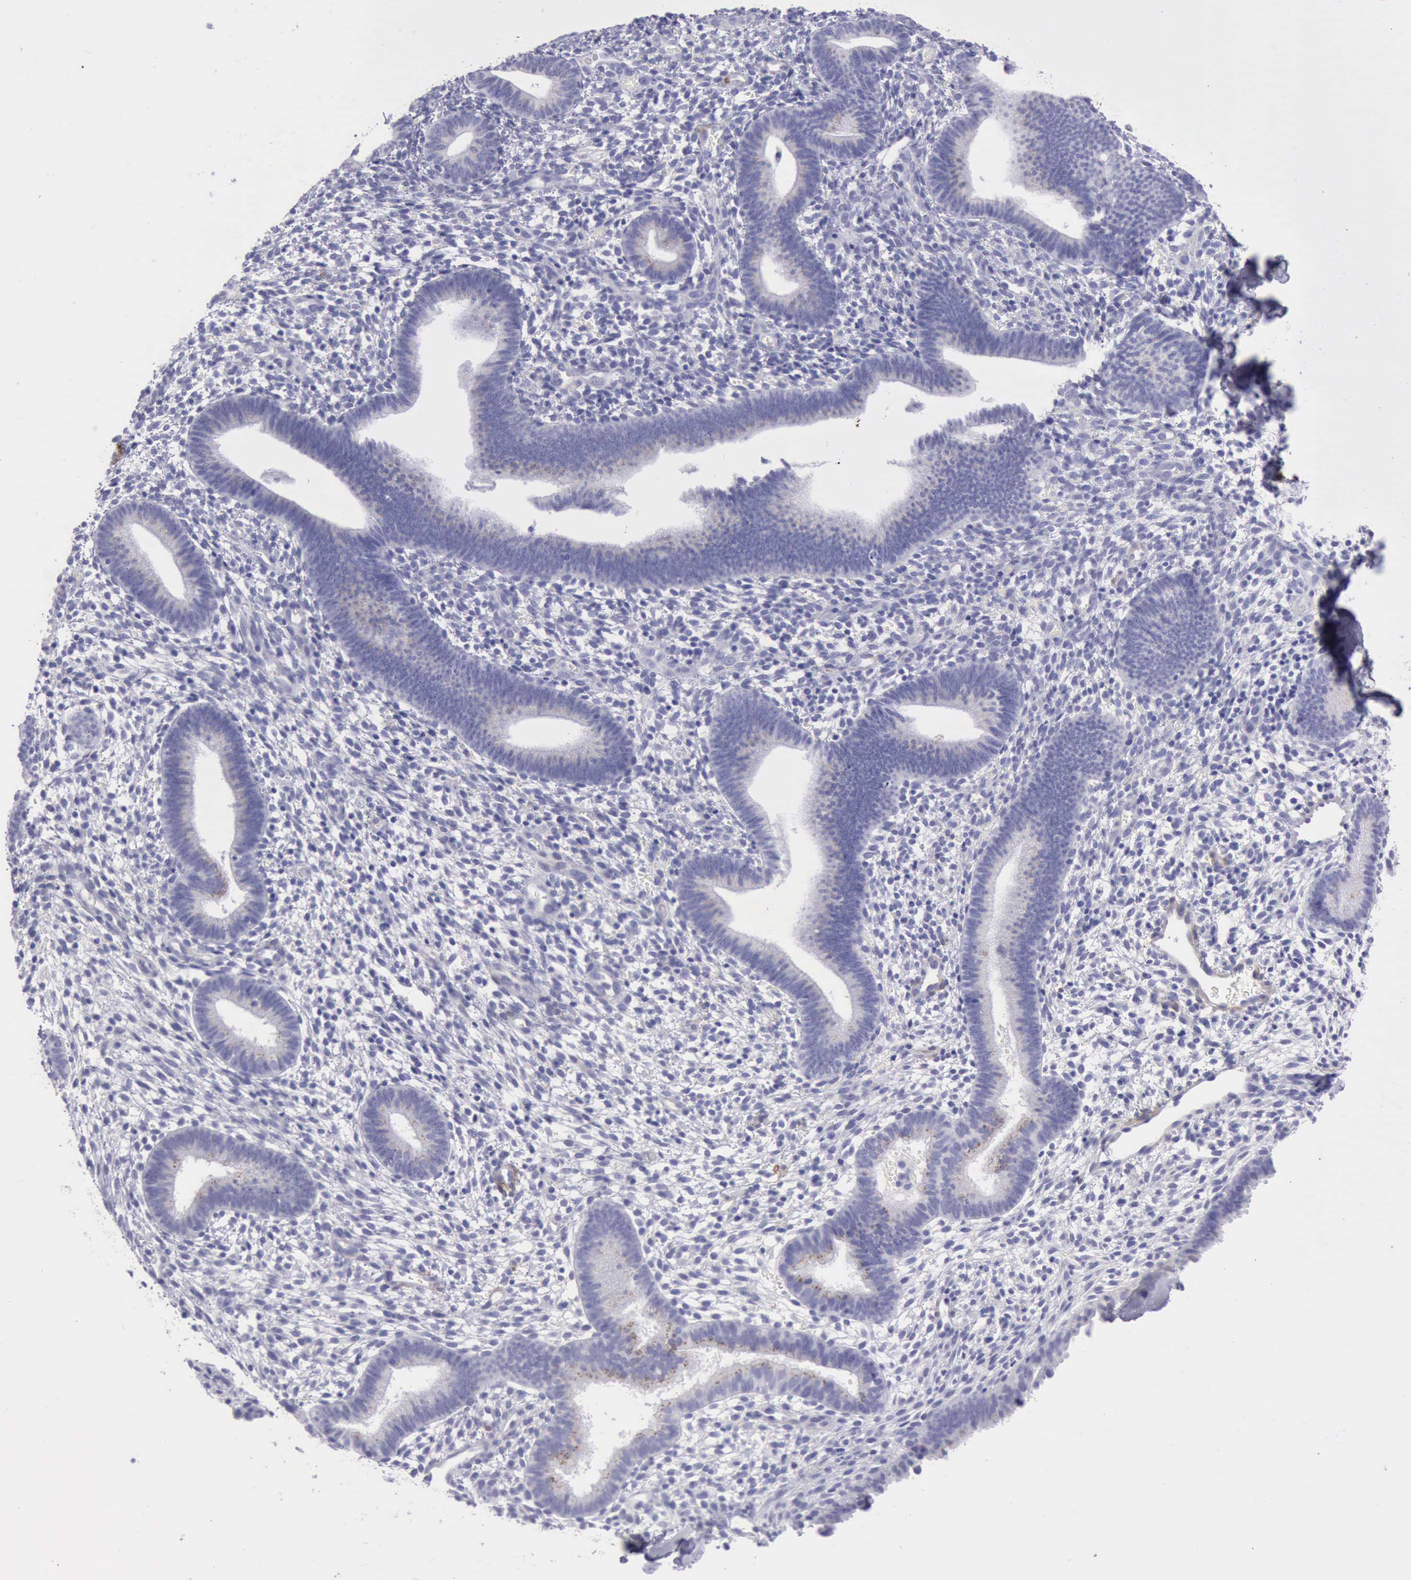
{"staining": {"intensity": "negative", "quantity": "none", "location": "none"}, "tissue": "endometrium", "cell_type": "Cells in endometrial stroma", "image_type": "normal", "snomed": [{"axis": "morphology", "description": "Normal tissue, NOS"}, {"axis": "topography", "description": "Smooth muscle"}, {"axis": "topography", "description": "Endometrium"}], "caption": "Immunohistochemistry (IHC) of normal human endometrium exhibits no staining in cells in endometrial stroma.", "gene": "AOC3", "patient": {"sex": "female", "age": 57}}